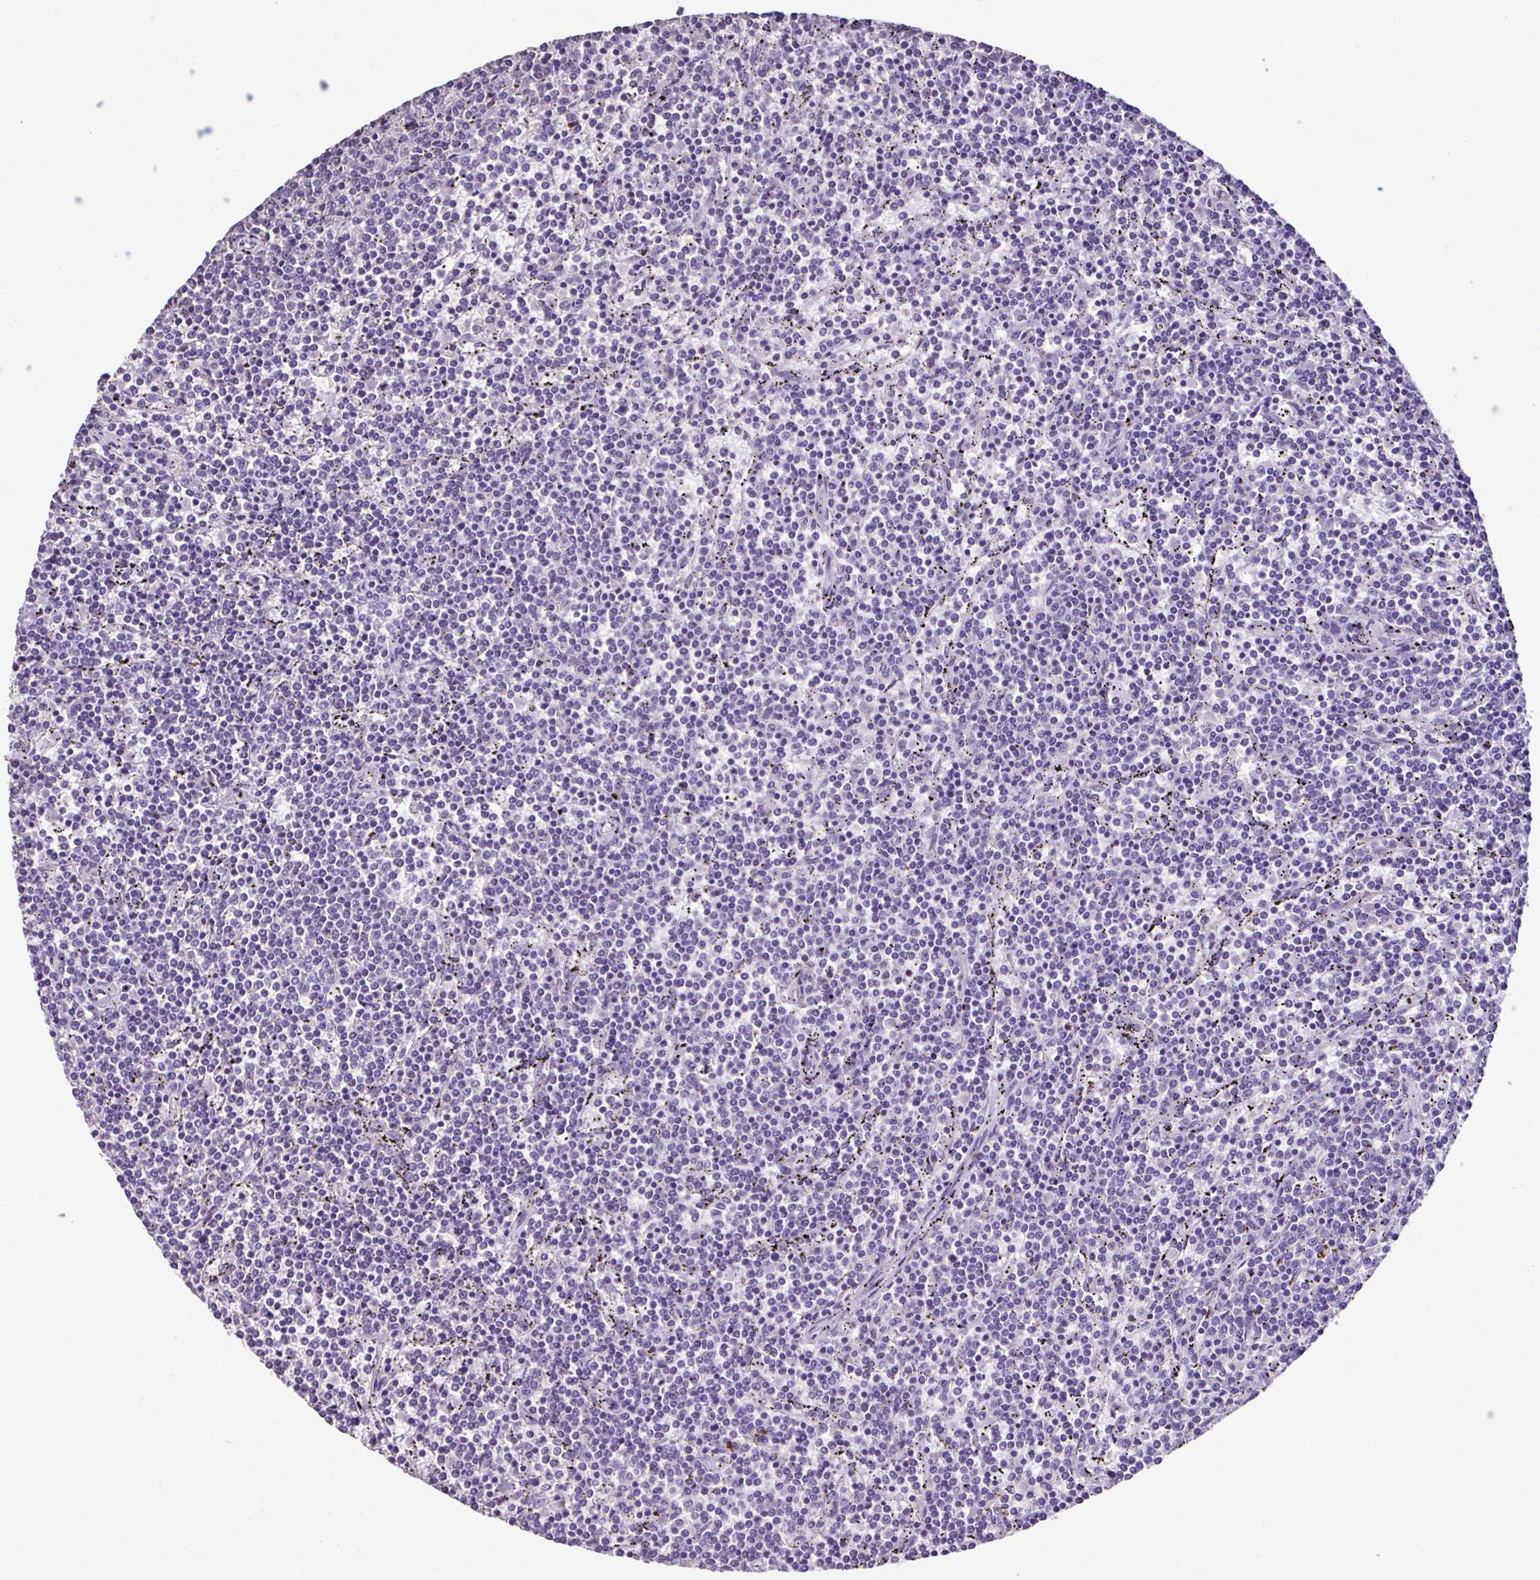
{"staining": {"intensity": "negative", "quantity": "none", "location": "none"}, "tissue": "lymphoma", "cell_type": "Tumor cells", "image_type": "cancer", "snomed": [{"axis": "morphology", "description": "Malignant lymphoma, non-Hodgkin's type, Low grade"}, {"axis": "topography", "description": "Spleen"}], "caption": "This photomicrograph is of low-grade malignant lymphoma, non-Hodgkin's type stained with immunohistochemistry to label a protein in brown with the nuclei are counter-stained blue. There is no staining in tumor cells.", "gene": "PLA2G4E", "patient": {"sex": "female", "age": 50}}